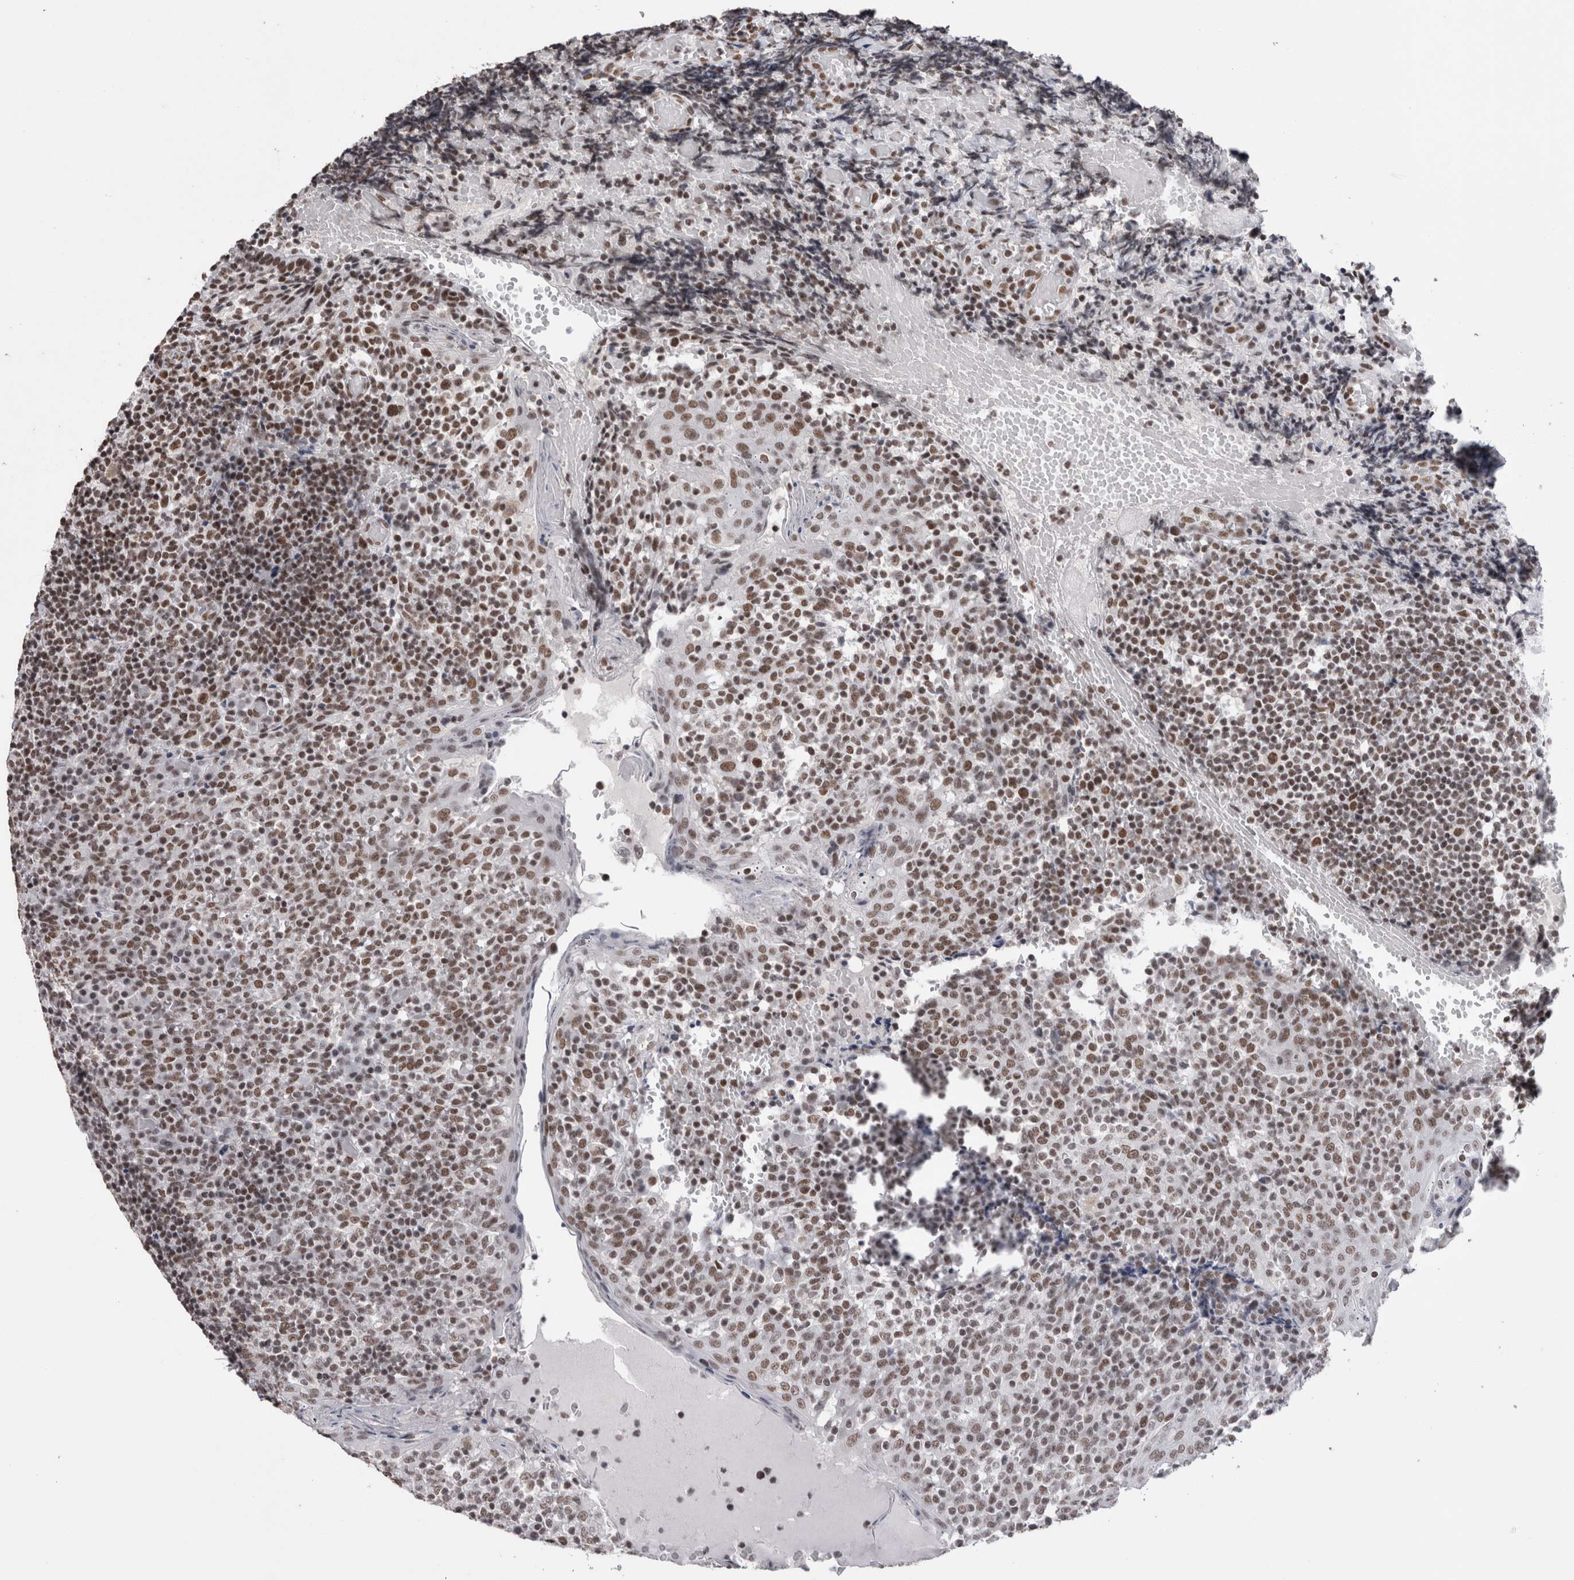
{"staining": {"intensity": "moderate", "quantity": ">75%", "location": "nuclear"}, "tissue": "tonsil", "cell_type": "Germinal center cells", "image_type": "normal", "snomed": [{"axis": "morphology", "description": "Normal tissue, NOS"}, {"axis": "topography", "description": "Tonsil"}], "caption": "Immunohistochemistry (IHC) image of unremarkable human tonsil stained for a protein (brown), which demonstrates medium levels of moderate nuclear staining in approximately >75% of germinal center cells.", "gene": "SMC1A", "patient": {"sex": "female", "age": 19}}